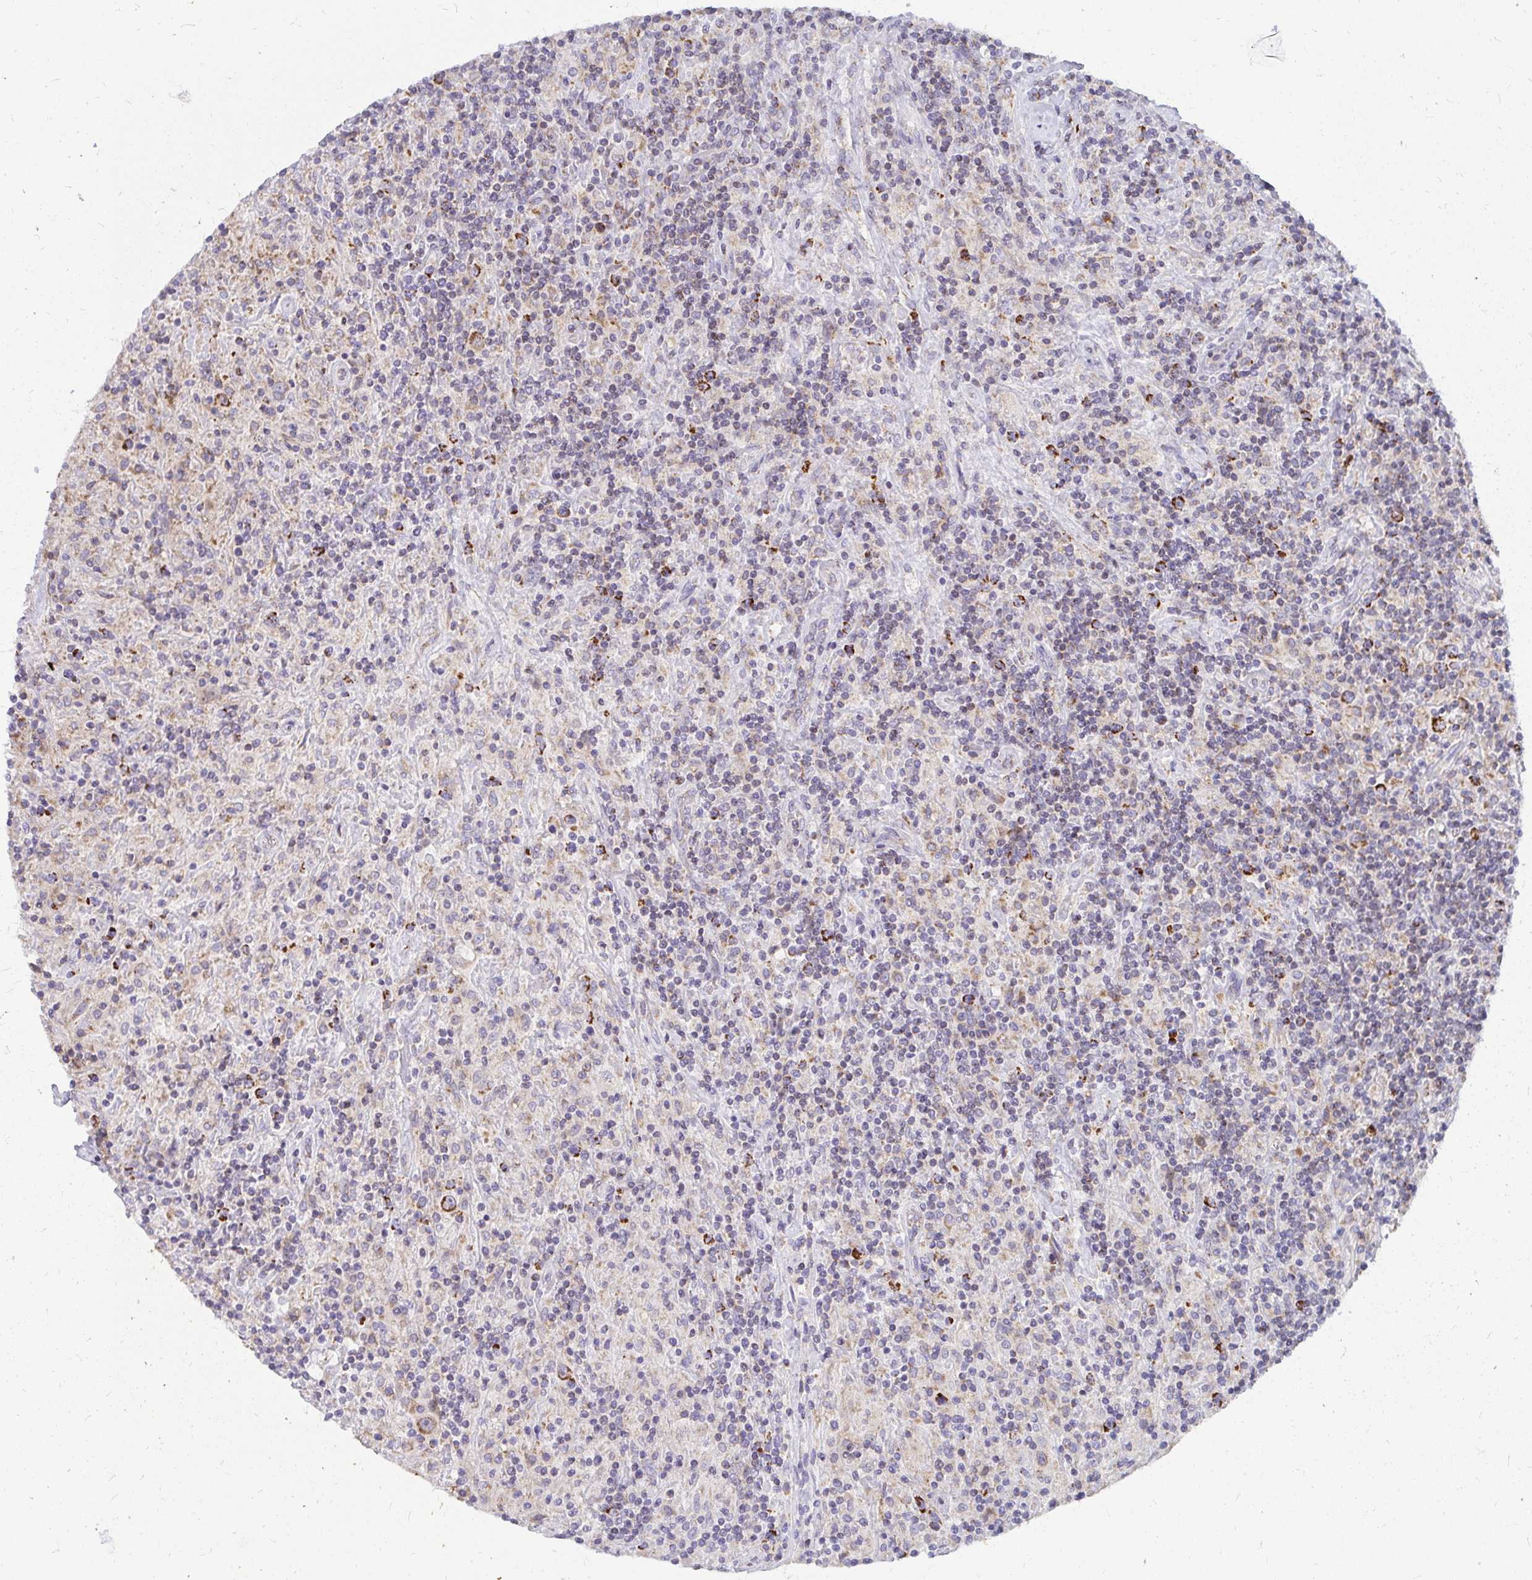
{"staining": {"intensity": "strong", "quantity": ">75%", "location": "cytoplasmic/membranous"}, "tissue": "lymphoma", "cell_type": "Tumor cells", "image_type": "cancer", "snomed": [{"axis": "morphology", "description": "Hodgkin's disease, NOS"}, {"axis": "topography", "description": "Lymph node"}], "caption": "Immunohistochemical staining of Hodgkin's disease demonstrates high levels of strong cytoplasmic/membranous protein expression in approximately >75% of tumor cells.", "gene": "EXOC5", "patient": {"sex": "male", "age": 70}}